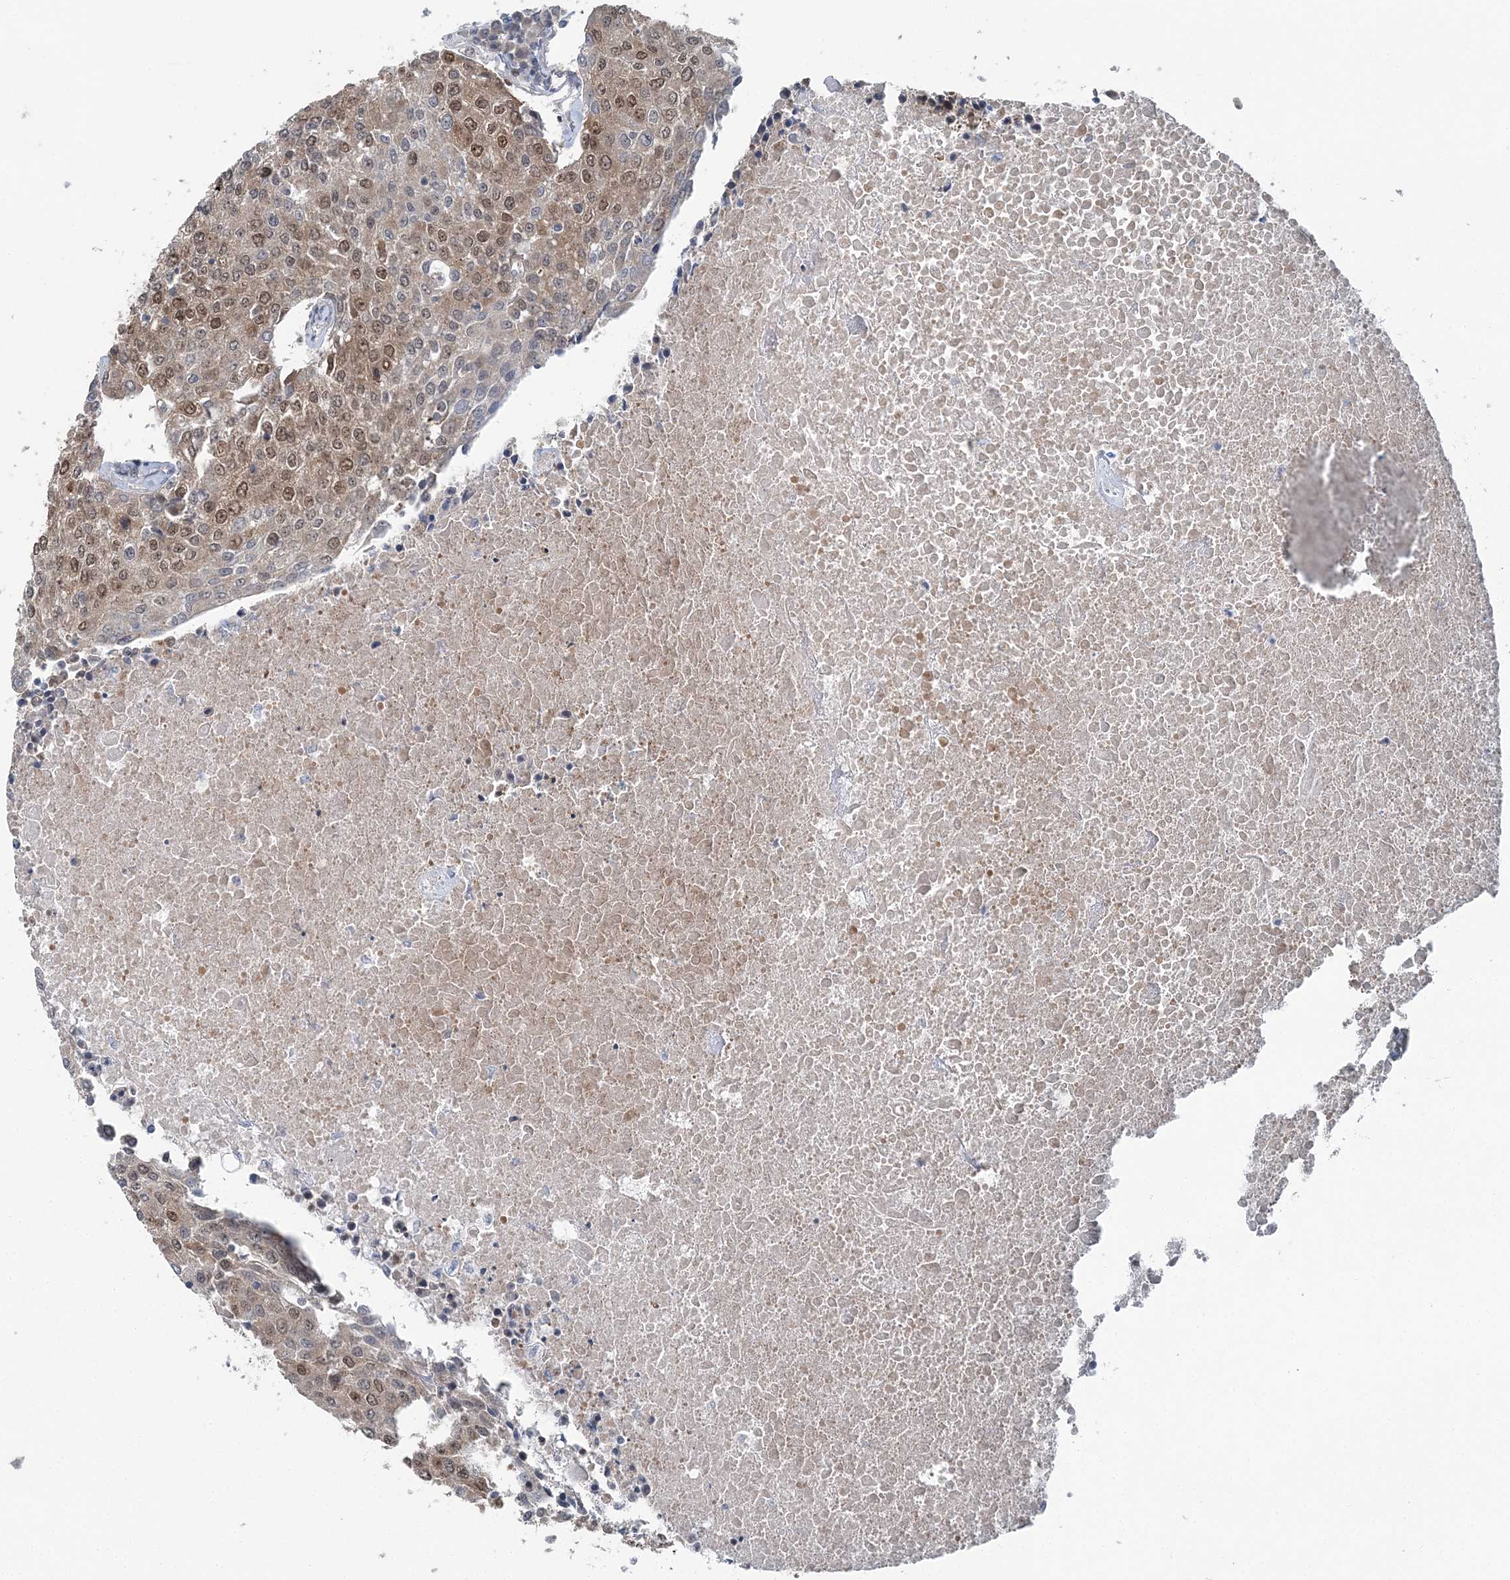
{"staining": {"intensity": "moderate", "quantity": "25%-75%", "location": "cytoplasmic/membranous,nuclear"}, "tissue": "urothelial cancer", "cell_type": "Tumor cells", "image_type": "cancer", "snomed": [{"axis": "morphology", "description": "Urothelial carcinoma, High grade"}, {"axis": "topography", "description": "Urinary bladder"}], "caption": "The photomicrograph shows staining of urothelial cancer, revealing moderate cytoplasmic/membranous and nuclear protein positivity (brown color) within tumor cells.", "gene": "HAT1", "patient": {"sex": "female", "age": 85}}